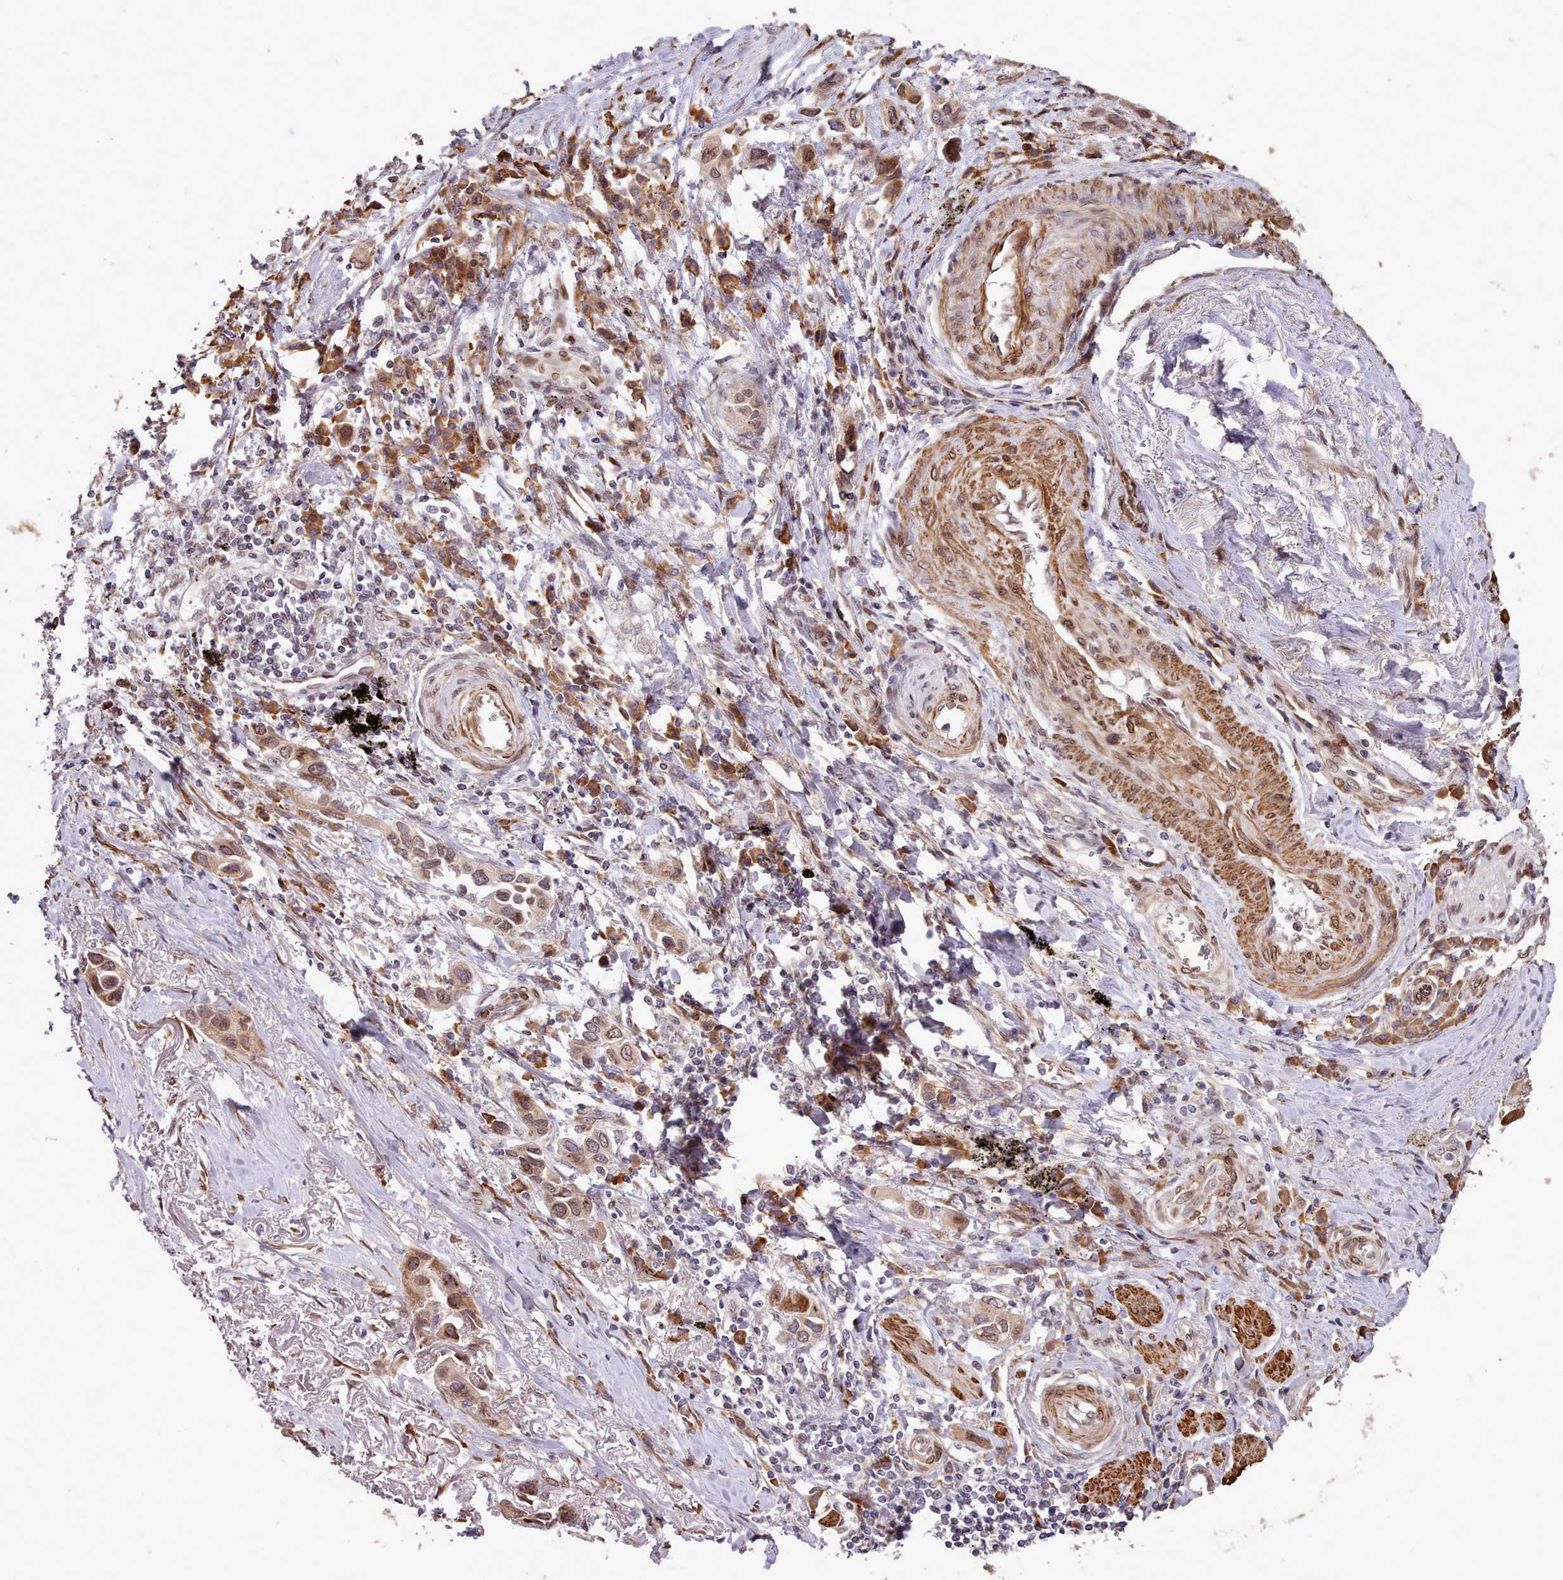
{"staining": {"intensity": "moderate", "quantity": ">75%", "location": "cytoplasmic/membranous,nuclear"}, "tissue": "lung cancer", "cell_type": "Tumor cells", "image_type": "cancer", "snomed": [{"axis": "morphology", "description": "Adenocarcinoma, NOS"}, {"axis": "topography", "description": "Lung"}], "caption": "Lung cancer (adenocarcinoma) tissue displays moderate cytoplasmic/membranous and nuclear staining in about >75% of tumor cells, visualized by immunohistochemistry. The protein of interest is stained brown, and the nuclei are stained in blue (DAB IHC with brightfield microscopy, high magnification).", "gene": "CABP1", "patient": {"sex": "female", "age": 76}}